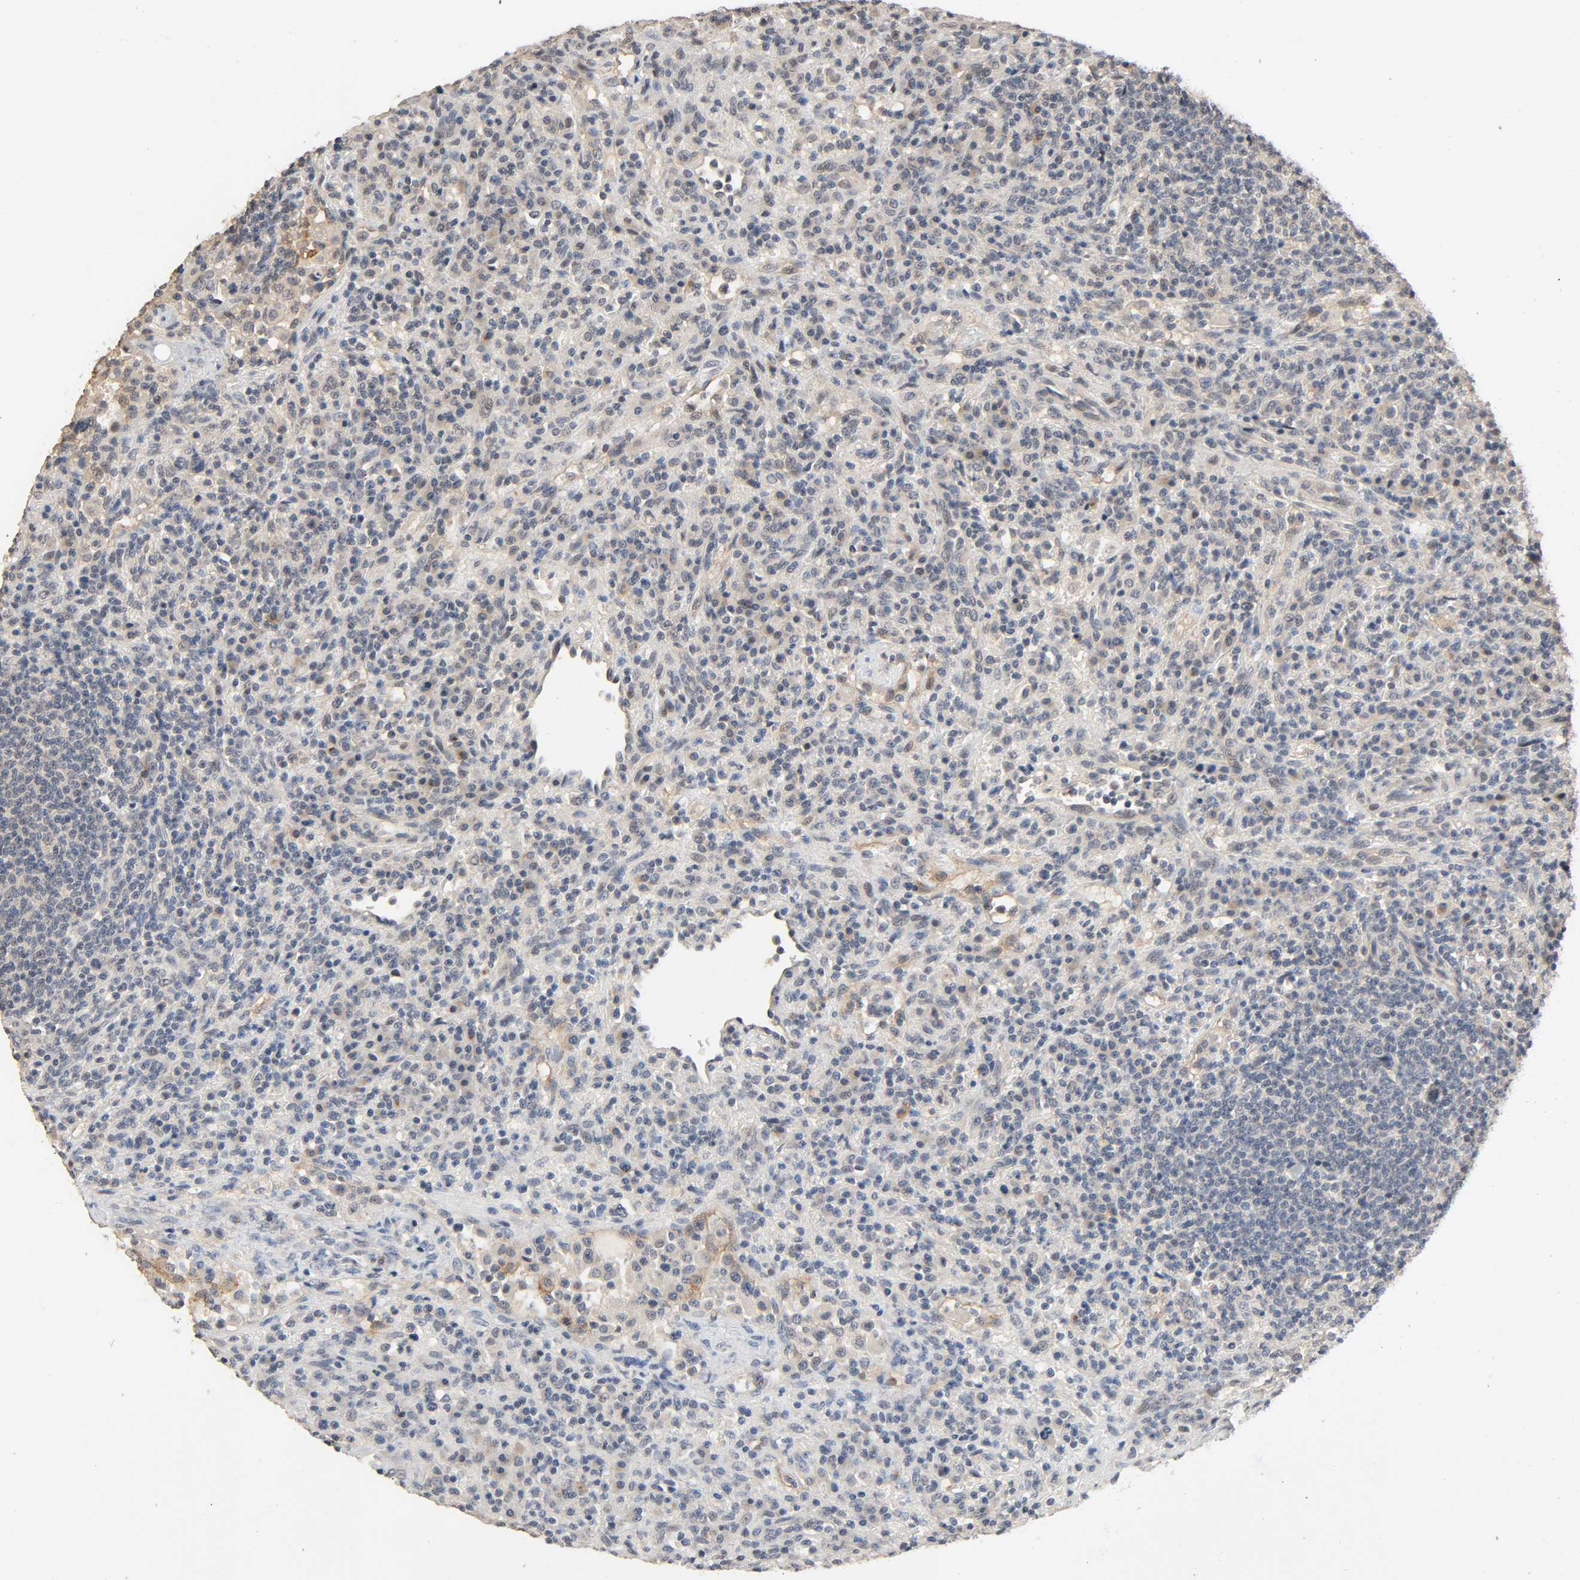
{"staining": {"intensity": "negative", "quantity": "none", "location": "none"}, "tissue": "lymphoma", "cell_type": "Tumor cells", "image_type": "cancer", "snomed": [{"axis": "morphology", "description": "Hodgkin's disease, NOS"}, {"axis": "topography", "description": "Lymph node"}], "caption": "A high-resolution image shows immunohistochemistry (IHC) staining of lymphoma, which reveals no significant staining in tumor cells.", "gene": "MAGEA8", "patient": {"sex": "male", "age": 65}}